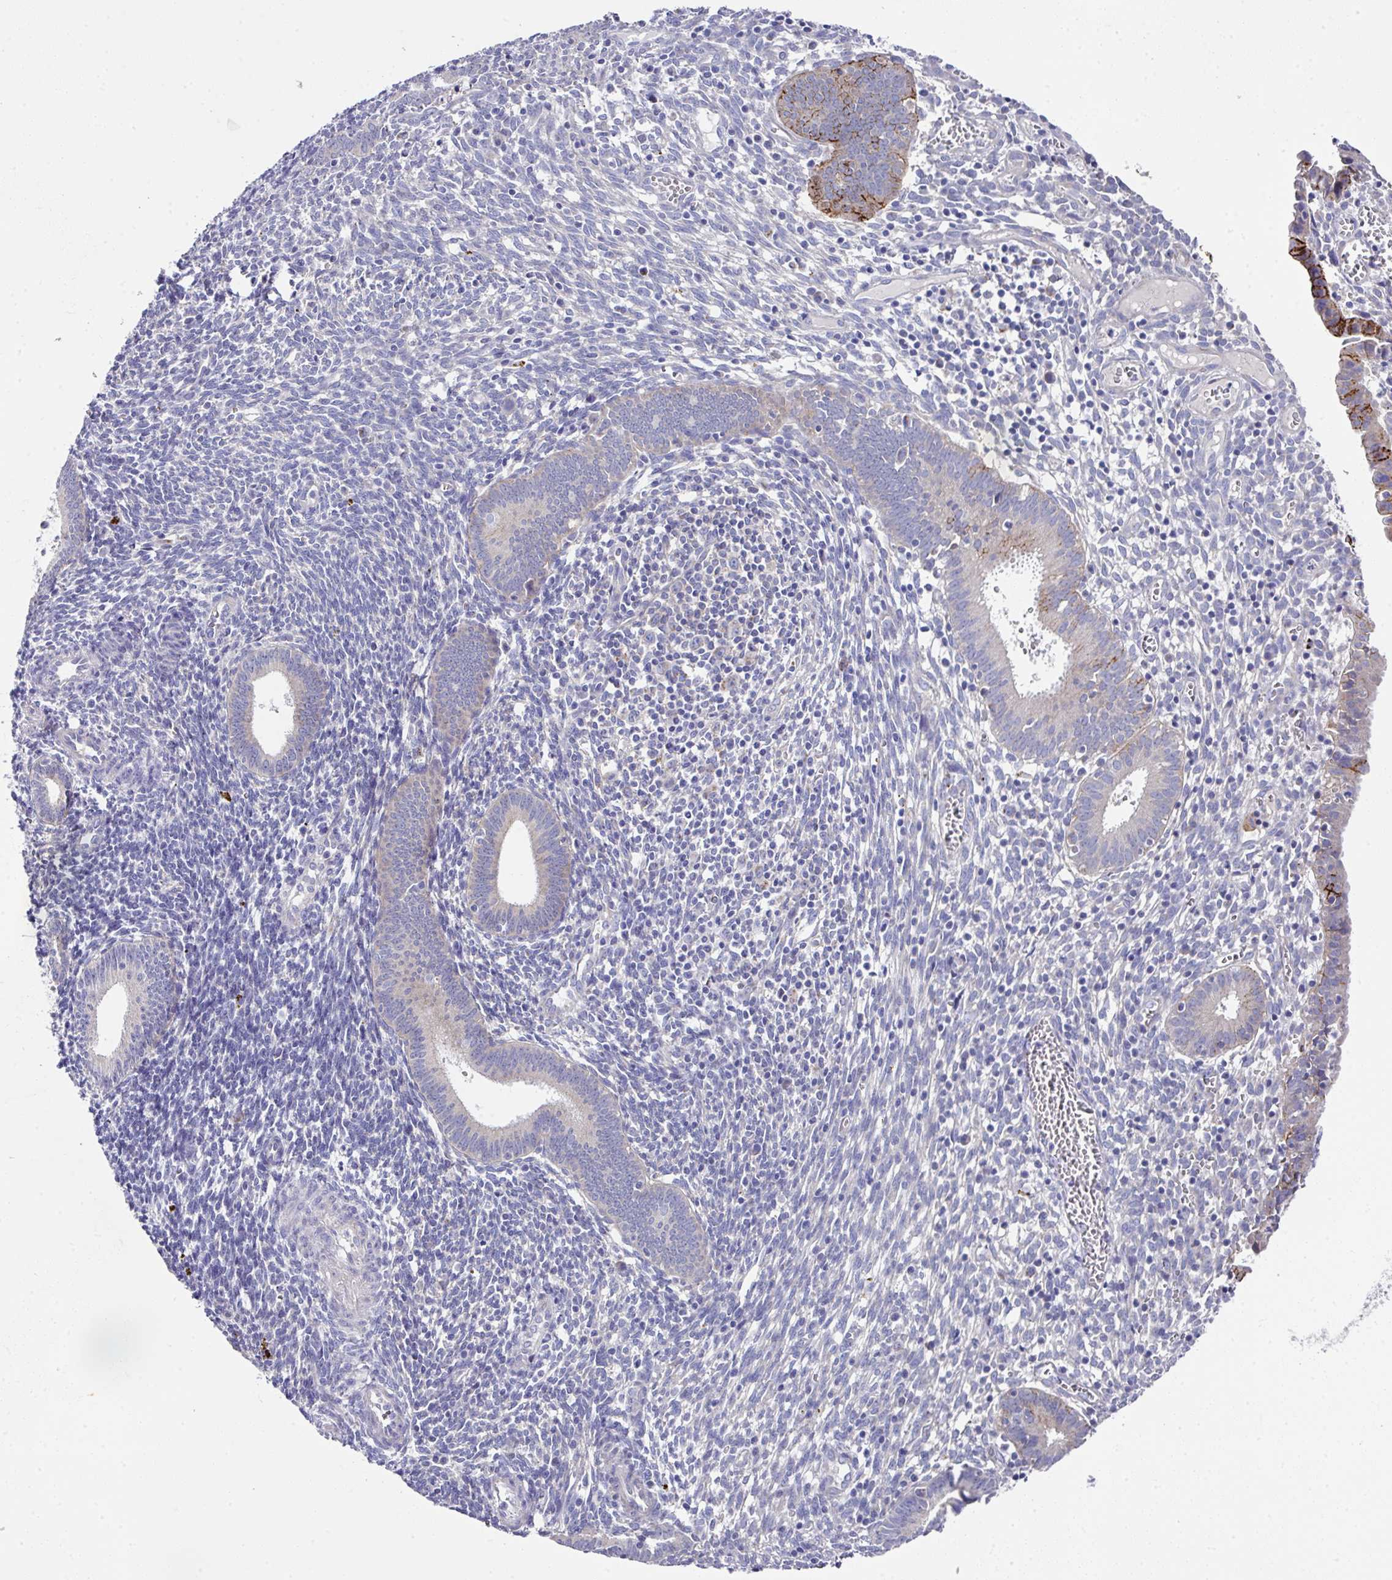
{"staining": {"intensity": "negative", "quantity": "none", "location": "none"}, "tissue": "endometrium", "cell_type": "Cells in endometrial stroma", "image_type": "normal", "snomed": [{"axis": "morphology", "description": "Normal tissue, NOS"}, {"axis": "topography", "description": "Endometrium"}], "caption": "An IHC micrograph of benign endometrium is shown. There is no staining in cells in endometrial stroma of endometrium.", "gene": "CLDN1", "patient": {"sex": "female", "age": 41}}